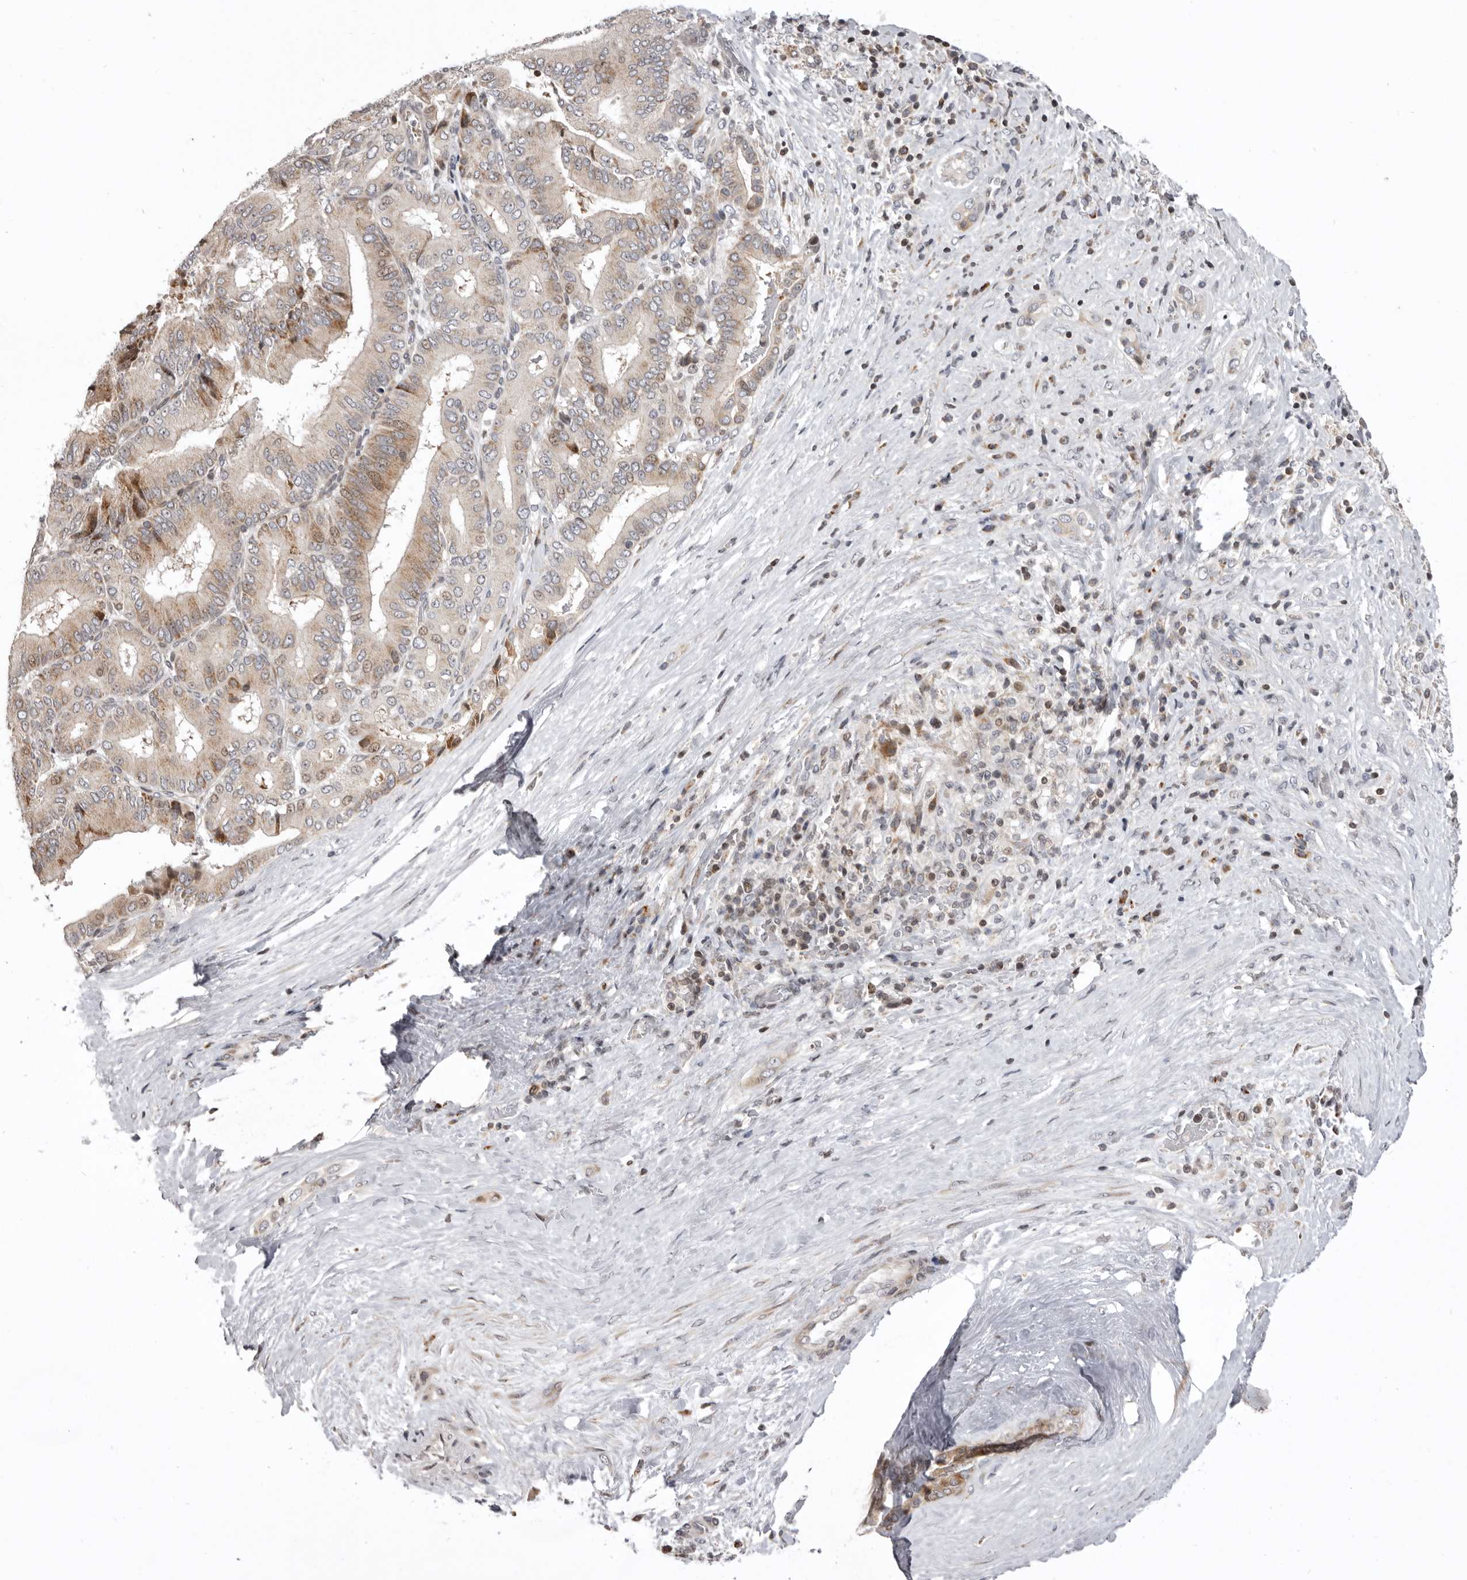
{"staining": {"intensity": "moderate", "quantity": "25%-75%", "location": "cytoplasmic/membranous,nuclear"}, "tissue": "liver cancer", "cell_type": "Tumor cells", "image_type": "cancer", "snomed": [{"axis": "morphology", "description": "Cholangiocarcinoma"}, {"axis": "topography", "description": "Liver"}], "caption": "Immunohistochemistry photomicrograph of liver cancer (cholangiocarcinoma) stained for a protein (brown), which shows medium levels of moderate cytoplasmic/membranous and nuclear expression in about 25%-75% of tumor cells.", "gene": "AZIN1", "patient": {"sex": "female", "age": 75}}